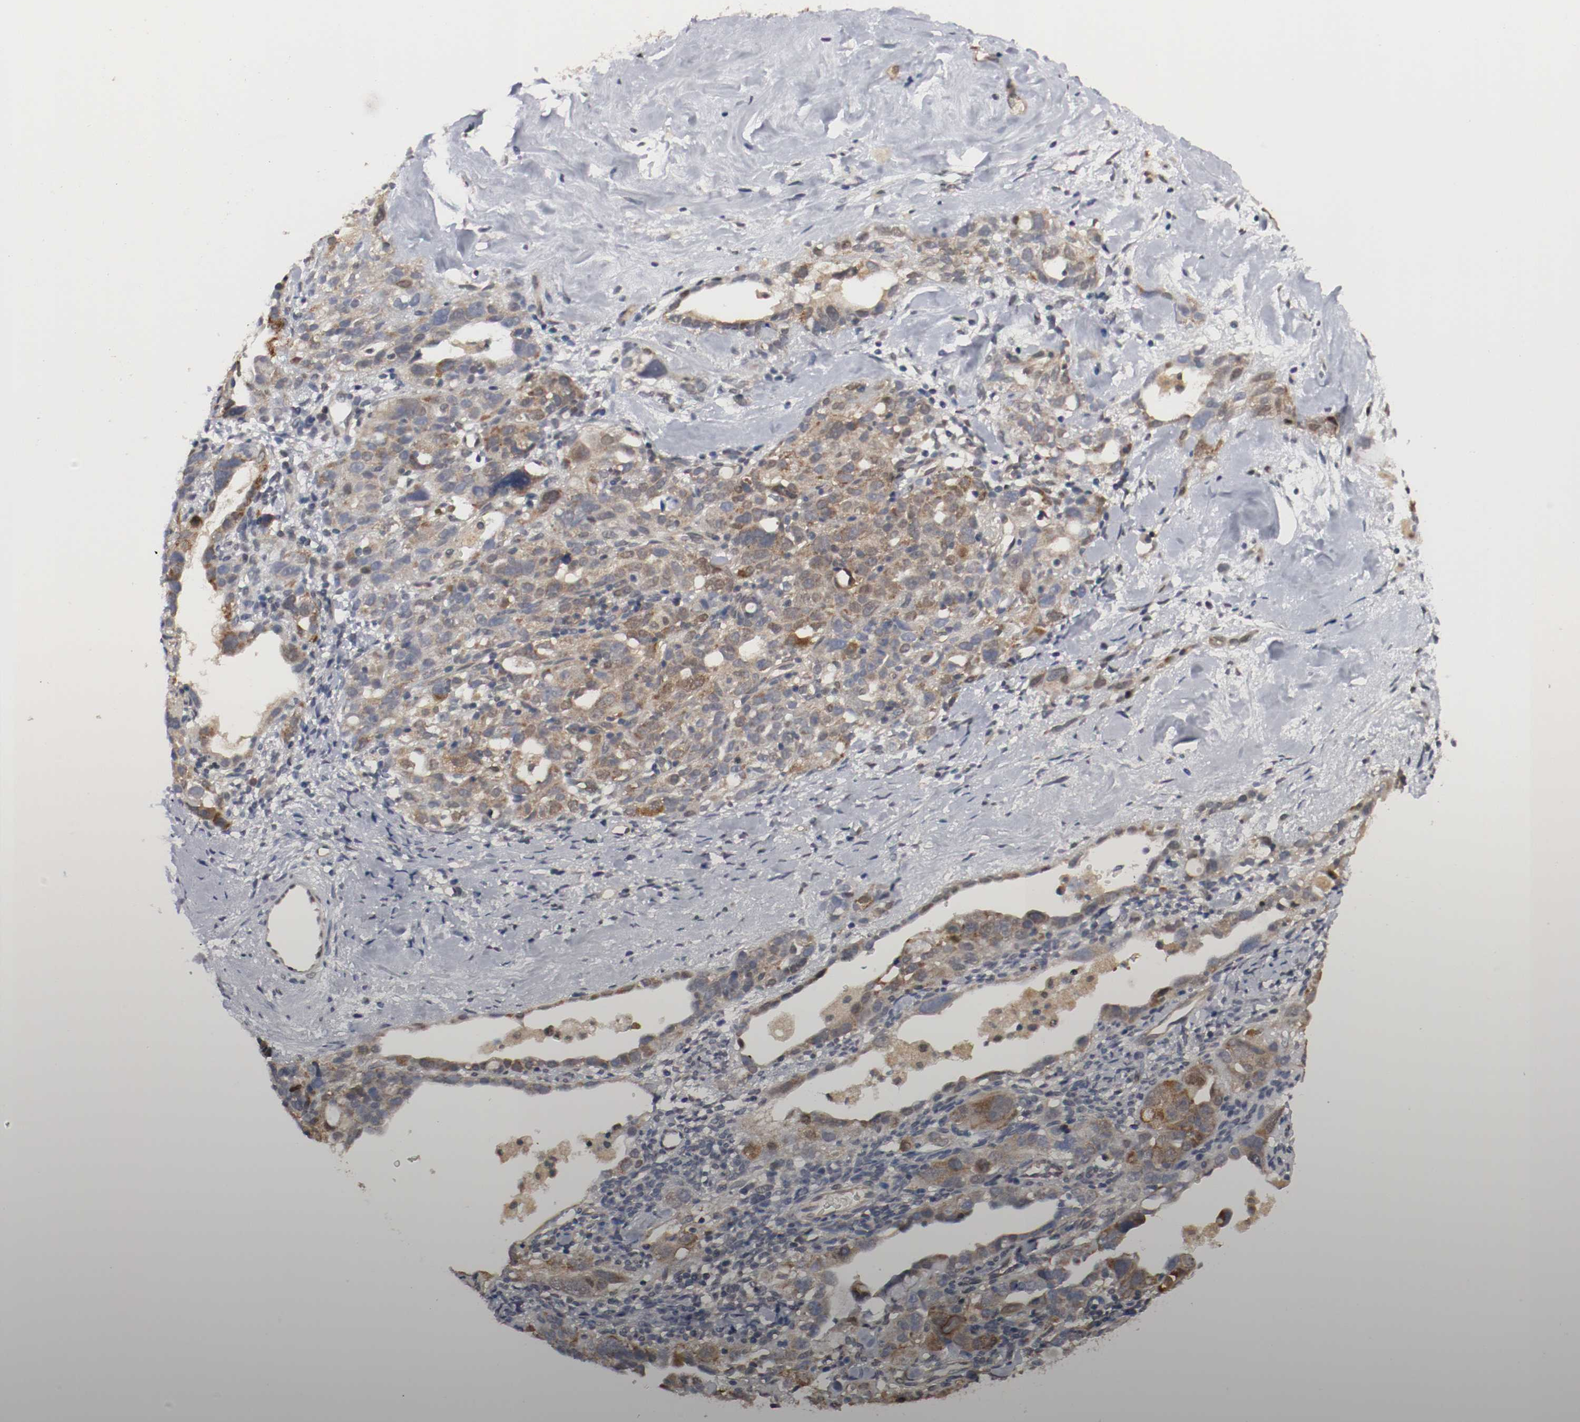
{"staining": {"intensity": "moderate", "quantity": ">75%", "location": "cytoplasmic/membranous"}, "tissue": "ovarian cancer", "cell_type": "Tumor cells", "image_type": "cancer", "snomed": [{"axis": "morphology", "description": "Cystadenocarcinoma, serous, NOS"}, {"axis": "topography", "description": "Ovary"}], "caption": "A brown stain shows moderate cytoplasmic/membranous positivity of a protein in ovarian serous cystadenocarcinoma tumor cells. (DAB (3,3'-diaminobenzidine) IHC with brightfield microscopy, high magnification).", "gene": "AFG3L2", "patient": {"sex": "female", "age": 66}}